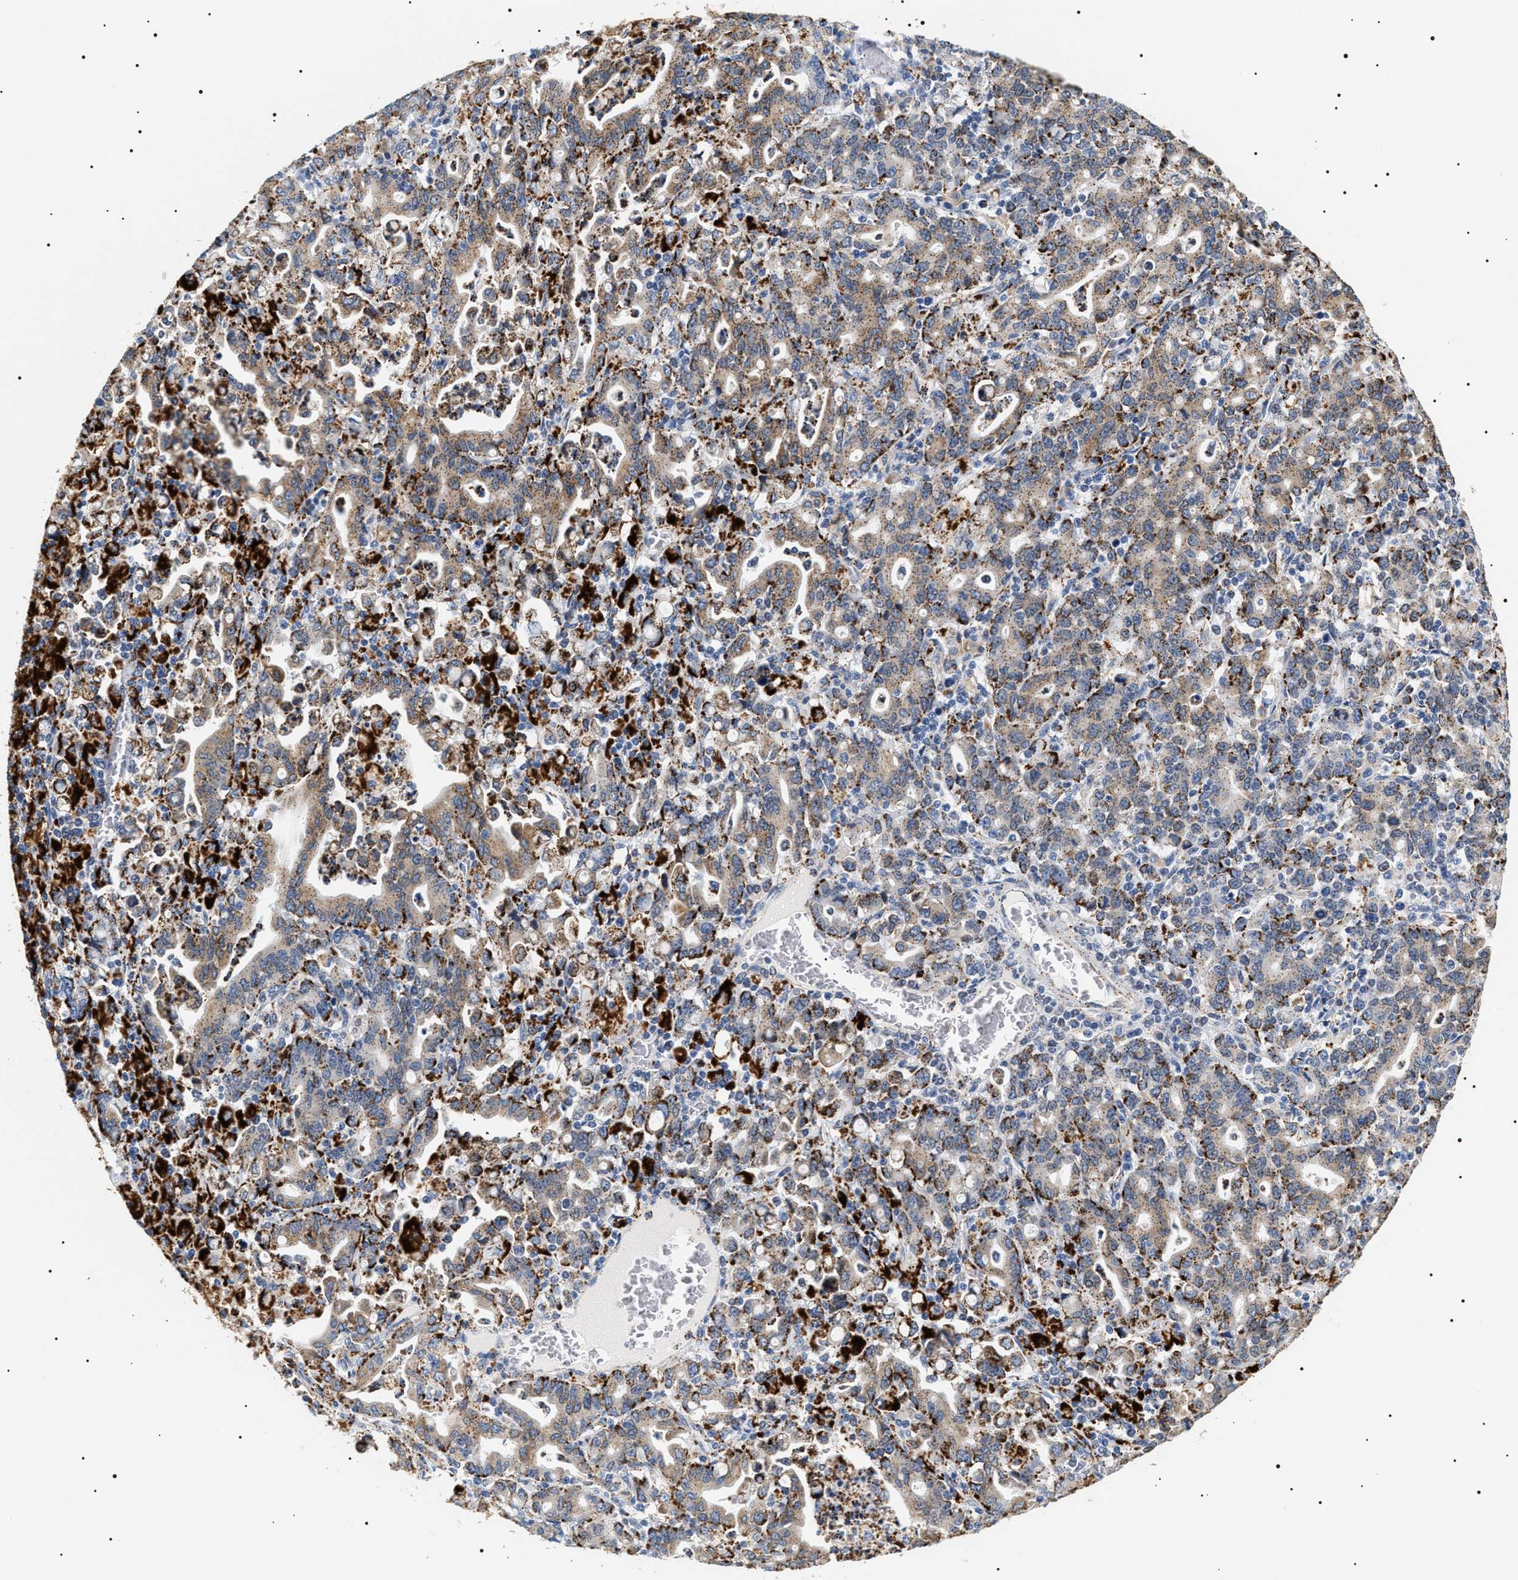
{"staining": {"intensity": "moderate", "quantity": "25%-75%", "location": "cytoplasmic/membranous"}, "tissue": "stomach cancer", "cell_type": "Tumor cells", "image_type": "cancer", "snomed": [{"axis": "morphology", "description": "Adenocarcinoma, NOS"}, {"axis": "topography", "description": "Stomach, upper"}], "caption": "The image shows immunohistochemical staining of stomach cancer (adenocarcinoma). There is moderate cytoplasmic/membranous expression is present in about 25%-75% of tumor cells.", "gene": "HSD17B11", "patient": {"sex": "male", "age": 69}}